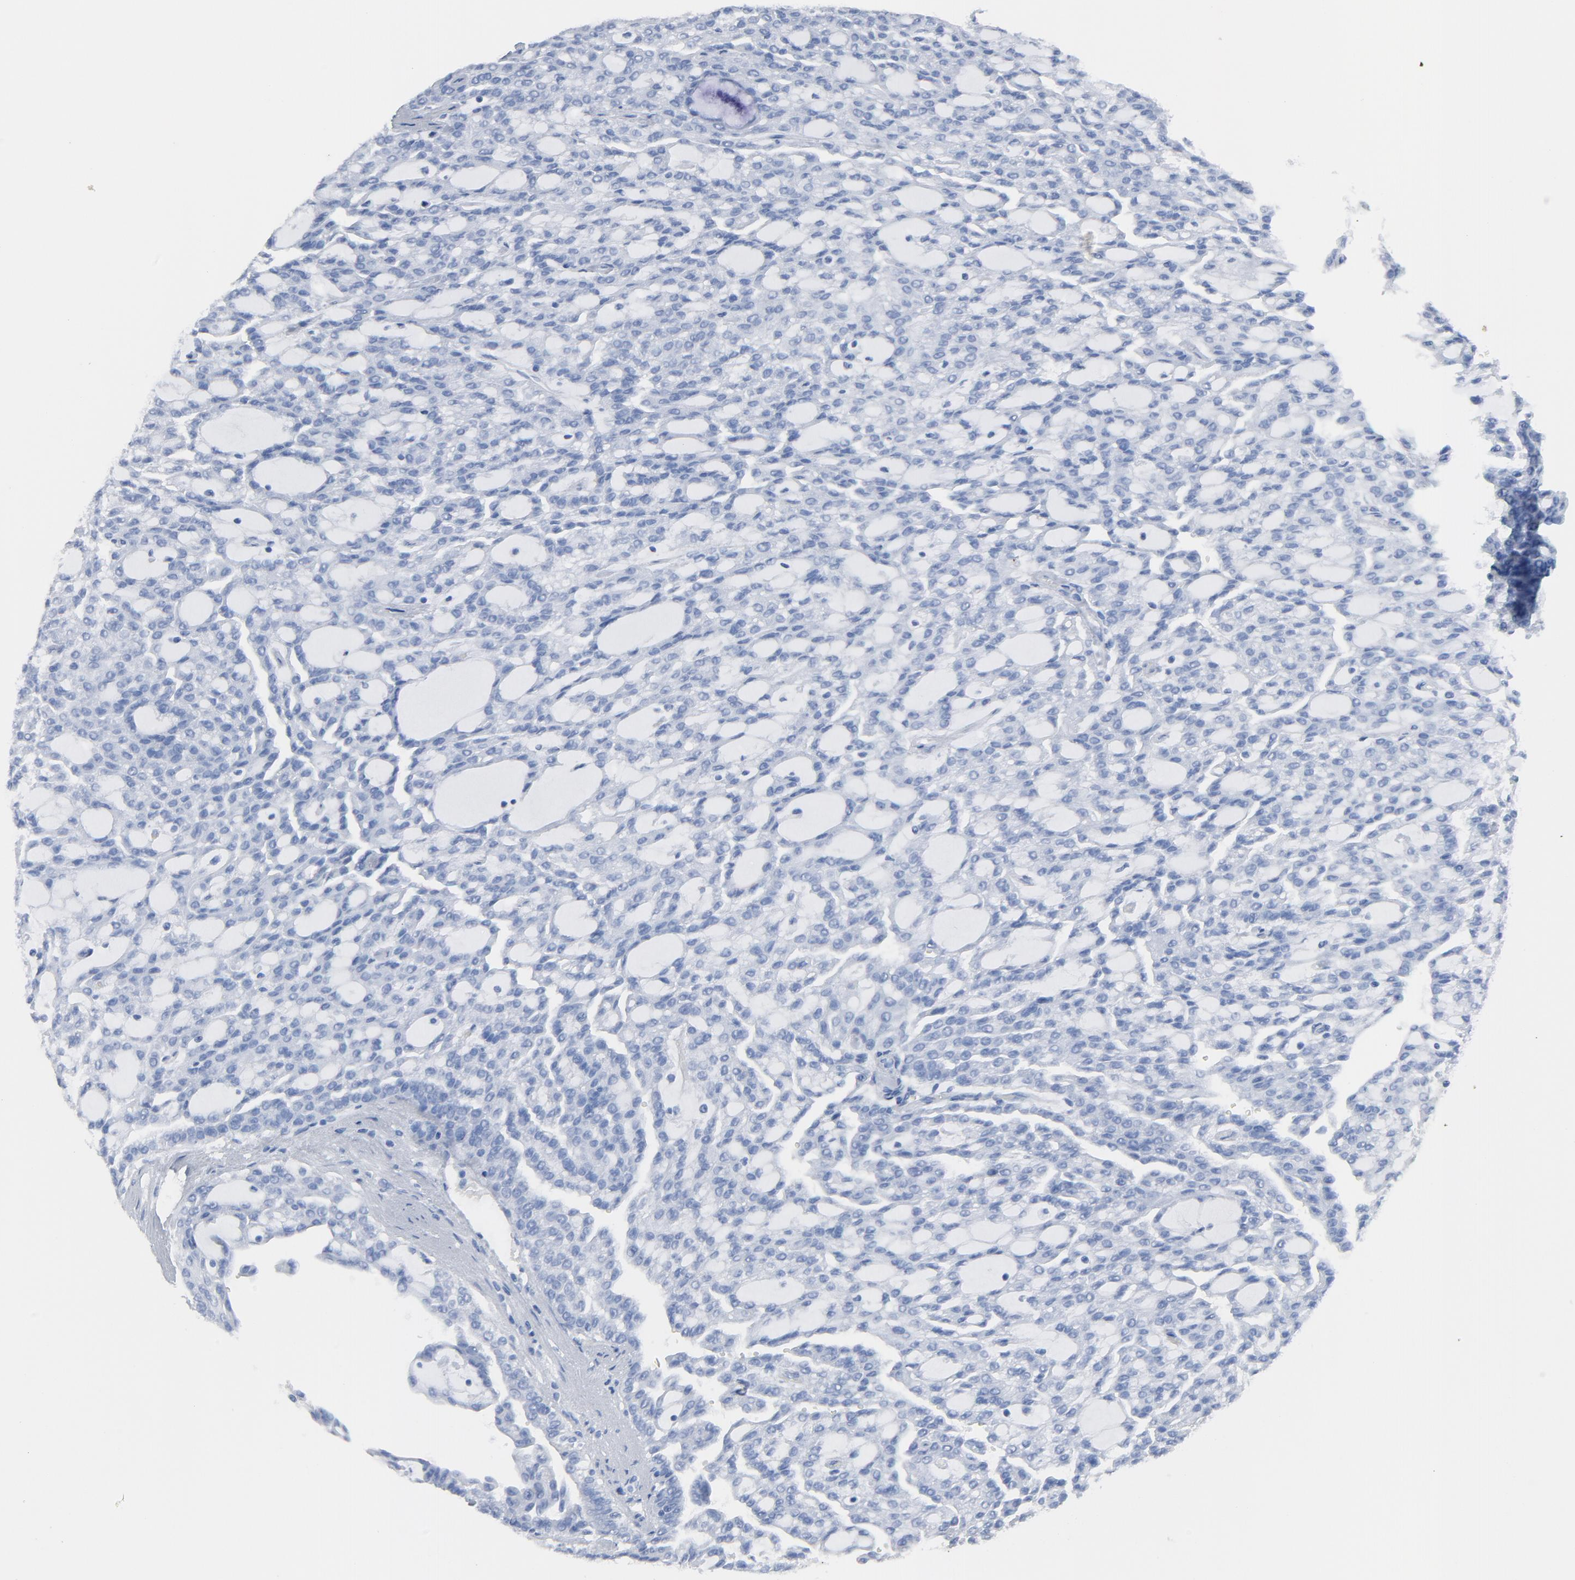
{"staining": {"intensity": "negative", "quantity": "none", "location": "none"}, "tissue": "renal cancer", "cell_type": "Tumor cells", "image_type": "cancer", "snomed": [{"axis": "morphology", "description": "Adenocarcinoma, NOS"}, {"axis": "topography", "description": "Kidney"}], "caption": "There is no significant staining in tumor cells of renal adenocarcinoma. (DAB immunohistochemistry, high magnification).", "gene": "C14orf119", "patient": {"sex": "male", "age": 63}}